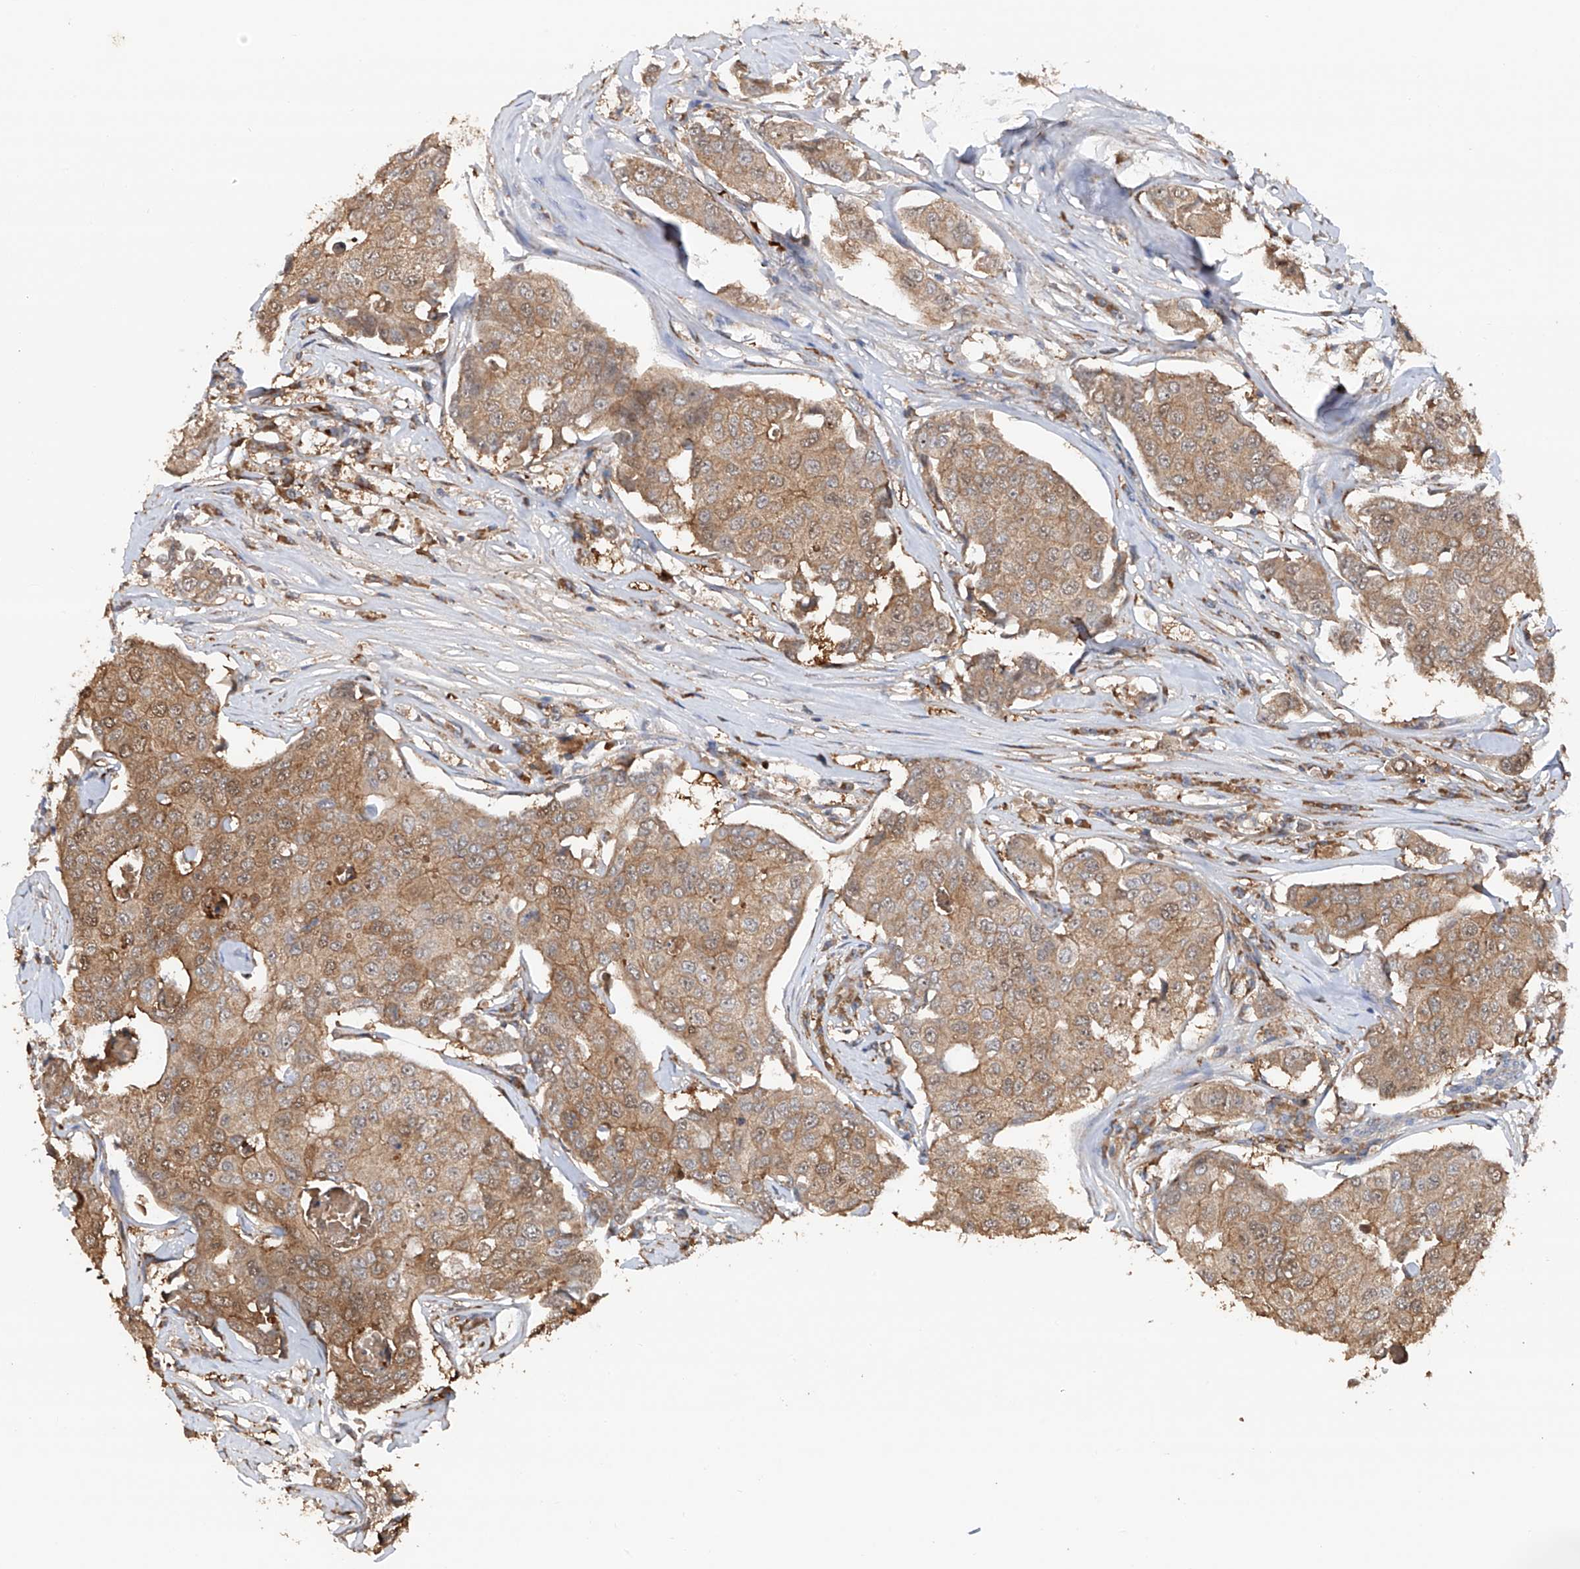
{"staining": {"intensity": "moderate", "quantity": ">75%", "location": "cytoplasmic/membranous"}, "tissue": "breast cancer", "cell_type": "Tumor cells", "image_type": "cancer", "snomed": [{"axis": "morphology", "description": "Duct carcinoma"}, {"axis": "topography", "description": "Breast"}], "caption": "There is medium levels of moderate cytoplasmic/membranous positivity in tumor cells of breast cancer (invasive ductal carcinoma), as demonstrated by immunohistochemical staining (brown color).", "gene": "EDN1", "patient": {"sex": "female", "age": 80}}